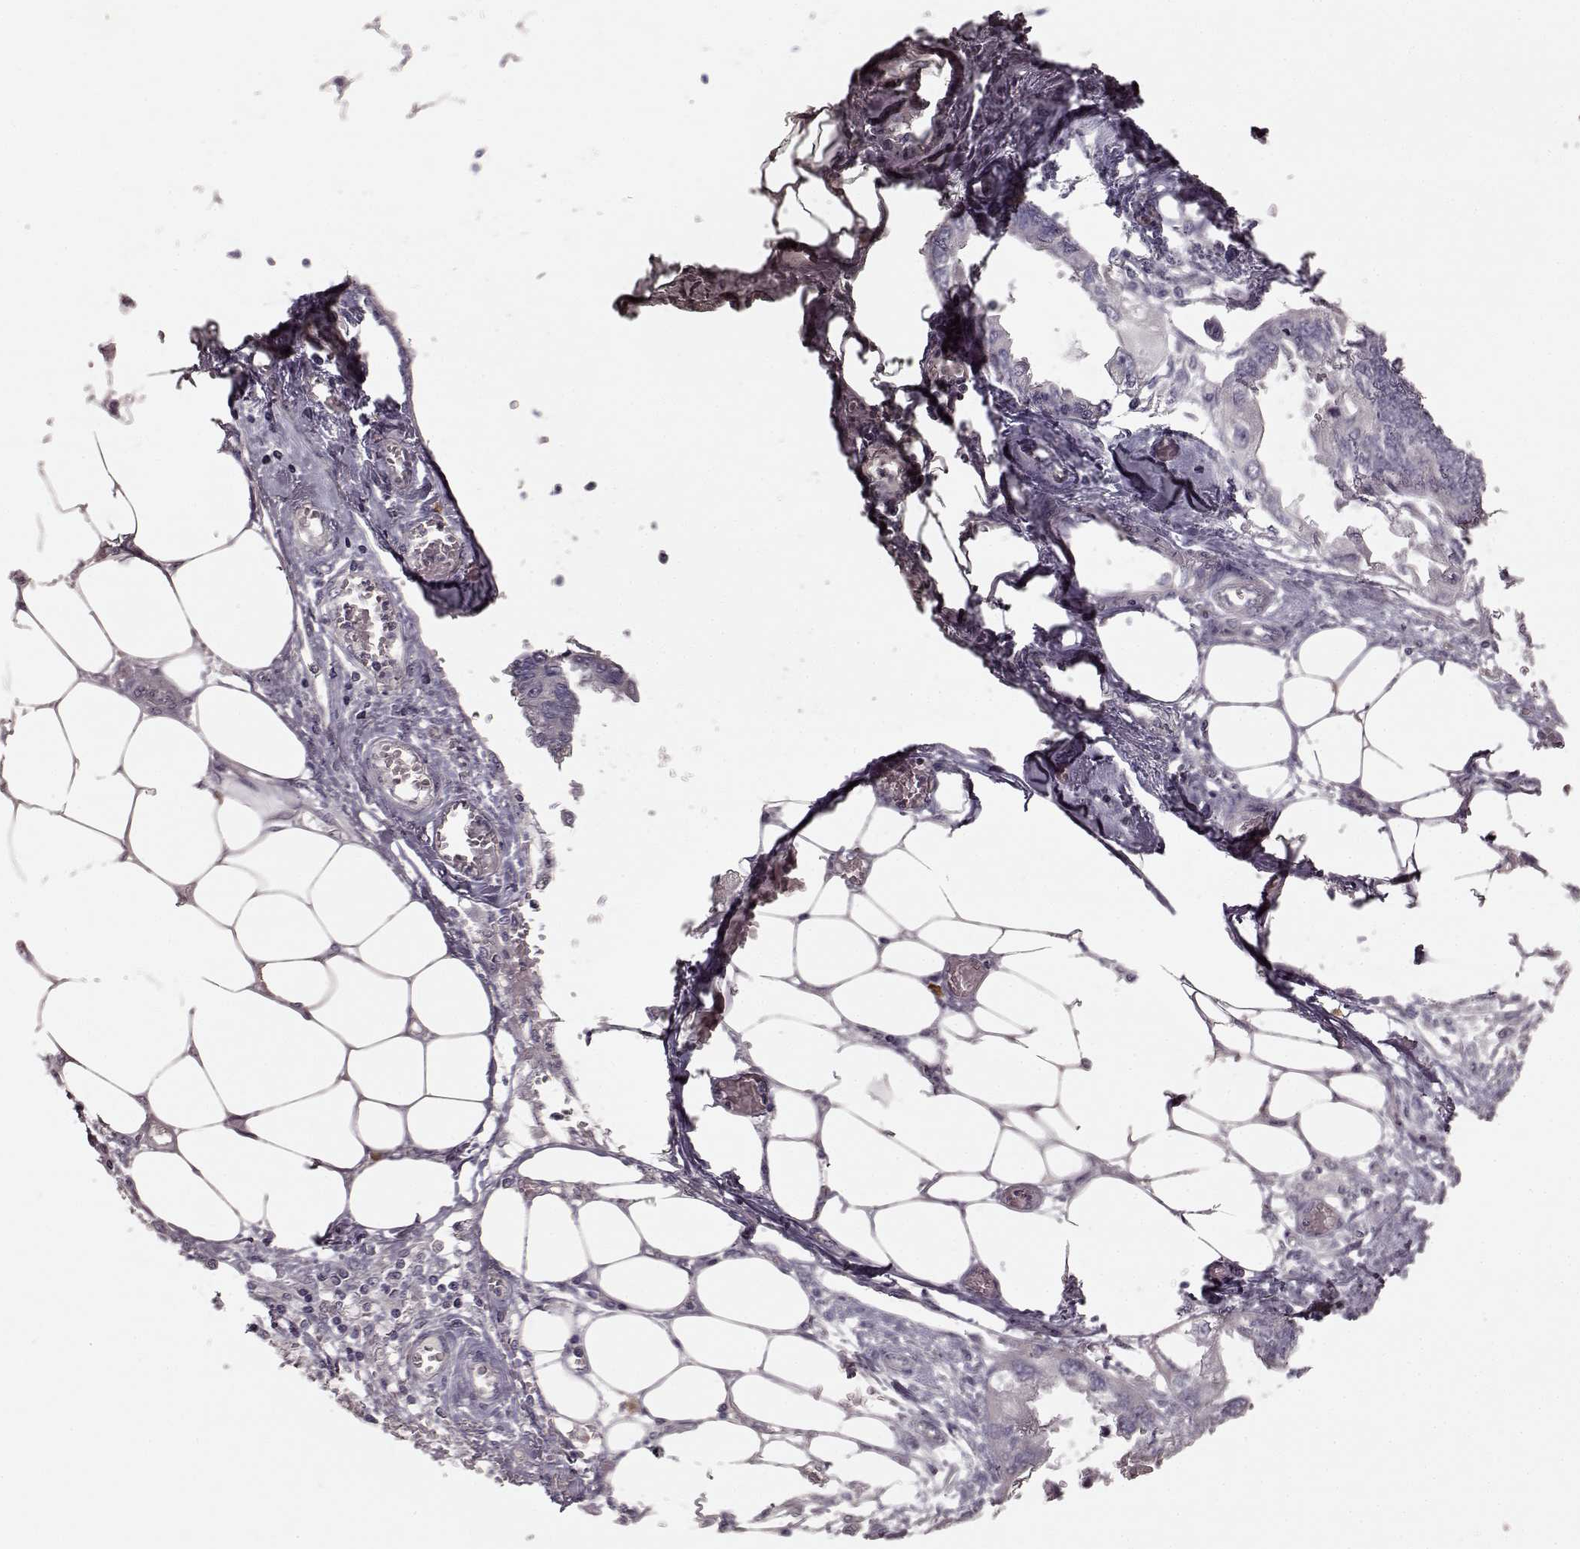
{"staining": {"intensity": "negative", "quantity": "none", "location": "none"}, "tissue": "endometrial cancer", "cell_type": "Tumor cells", "image_type": "cancer", "snomed": [{"axis": "morphology", "description": "Adenocarcinoma, NOS"}, {"axis": "morphology", "description": "Adenocarcinoma, metastatic, NOS"}, {"axis": "topography", "description": "Adipose tissue"}, {"axis": "topography", "description": "Endometrium"}], "caption": "A high-resolution micrograph shows immunohistochemistry staining of metastatic adenocarcinoma (endometrial), which reveals no significant expression in tumor cells. Brightfield microscopy of immunohistochemistry stained with DAB (3,3'-diaminobenzidine) (brown) and hematoxylin (blue), captured at high magnification.", "gene": "SLC22A18", "patient": {"sex": "female", "age": 67}}